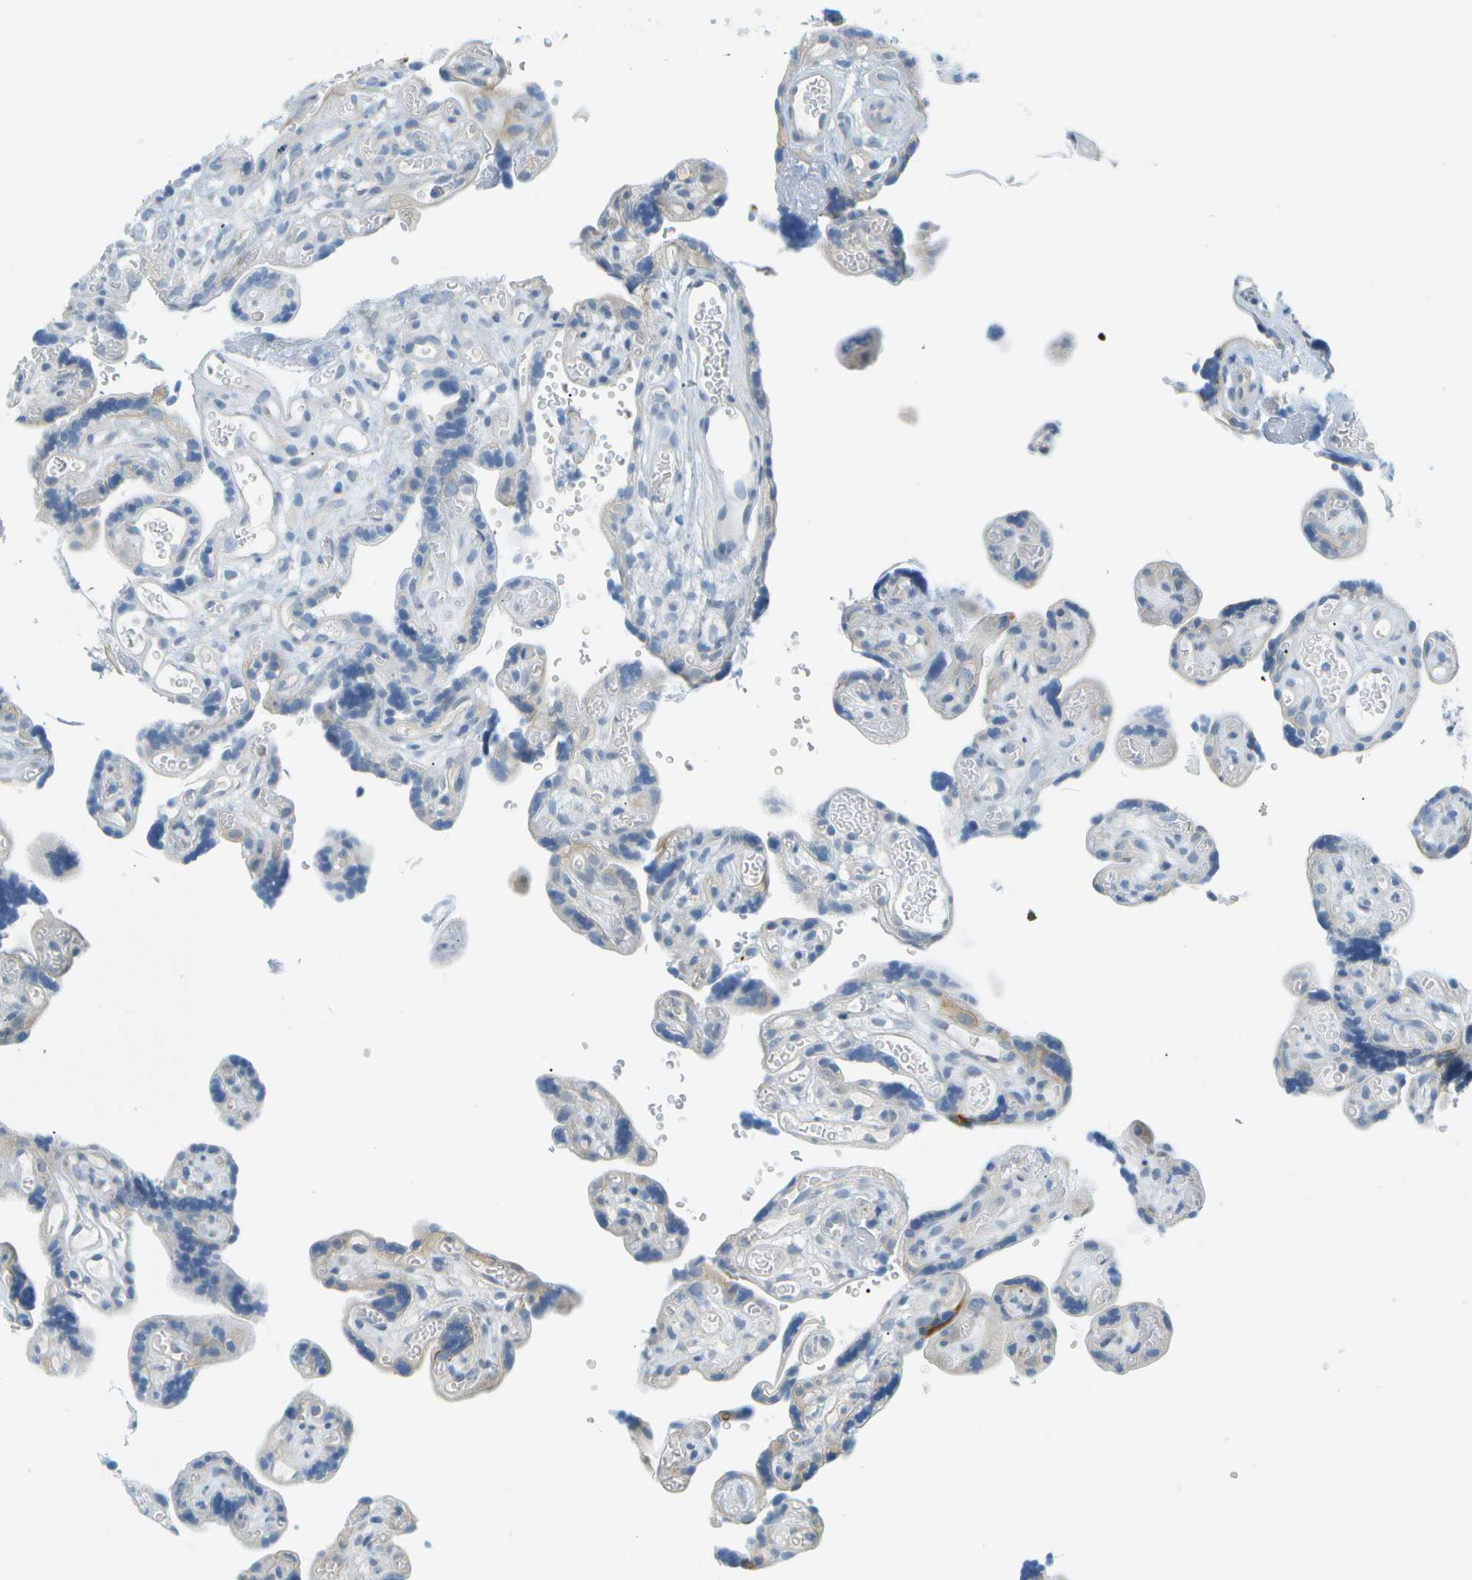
{"staining": {"intensity": "moderate", "quantity": "<25%", "location": "cytoplasmic/membranous"}, "tissue": "placenta", "cell_type": "Decidual cells", "image_type": "normal", "snomed": [{"axis": "morphology", "description": "Normal tissue, NOS"}, {"axis": "topography", "description": "Placenta"}], "caption": "Immunohistochemistry (IHC) (DAB) staining of unremarkable placenta reveals moderate cytoplasmic/membranous protein positivity in approximately <25% of decidual cells.", "gene": "SMYD5", "patient": {"sex": "female", "age": 30}}